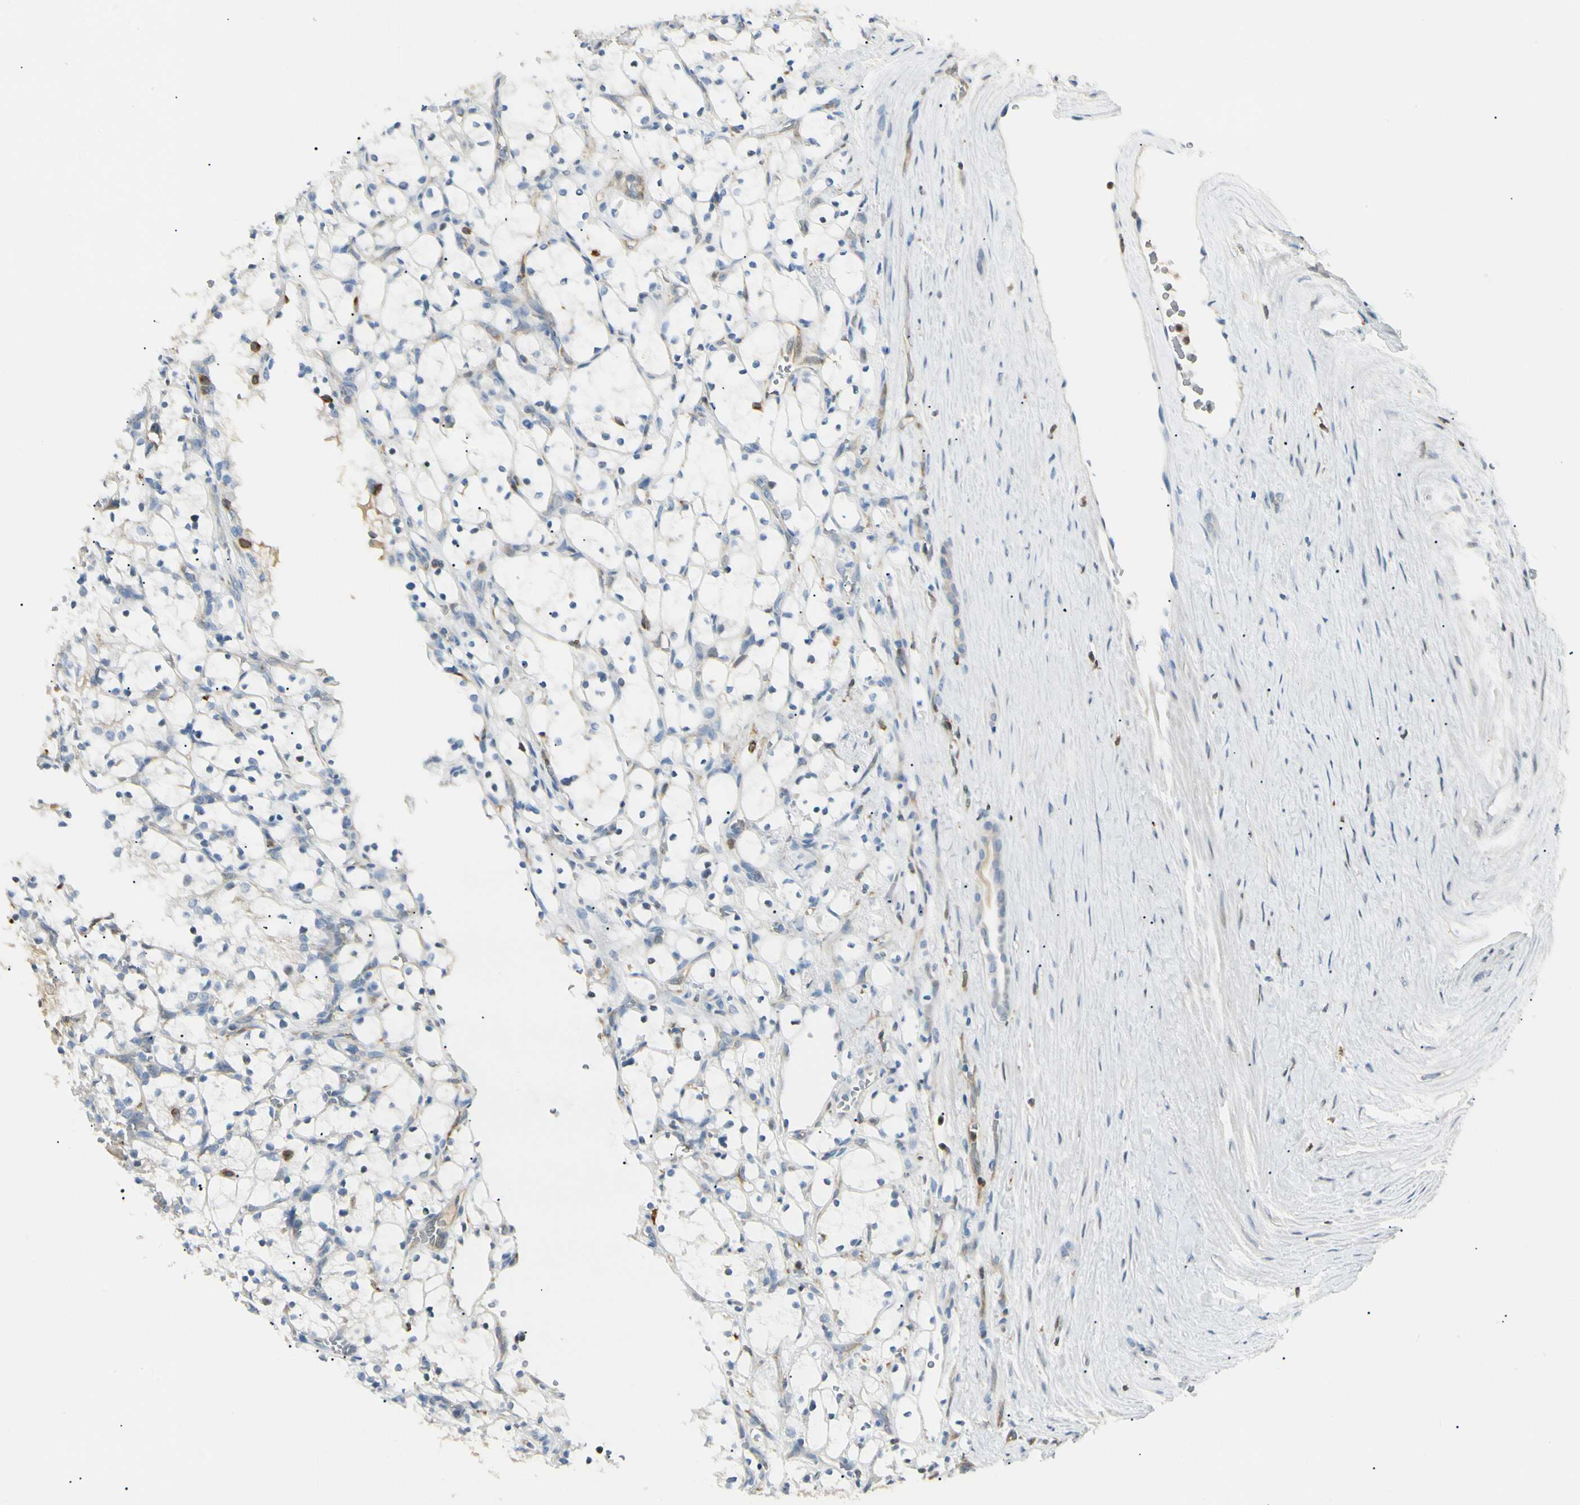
{"staining": {"intensity": "negative", "quantity": "none", "location": "none"}, "tissue": "renal cancer", "cell_type": "Tumor cells", "image_type": "cancer", "snomed": [{"axis": "morphology", "description": "Adenocarcinoma, NOS"}, {"axis": "topography", "description": "Kidney"}], "caption": "Tumor cells show no significant expression in renal cancer.", "gene": "LPCAT2", "patient": {"sex": "female", "age": 69}}